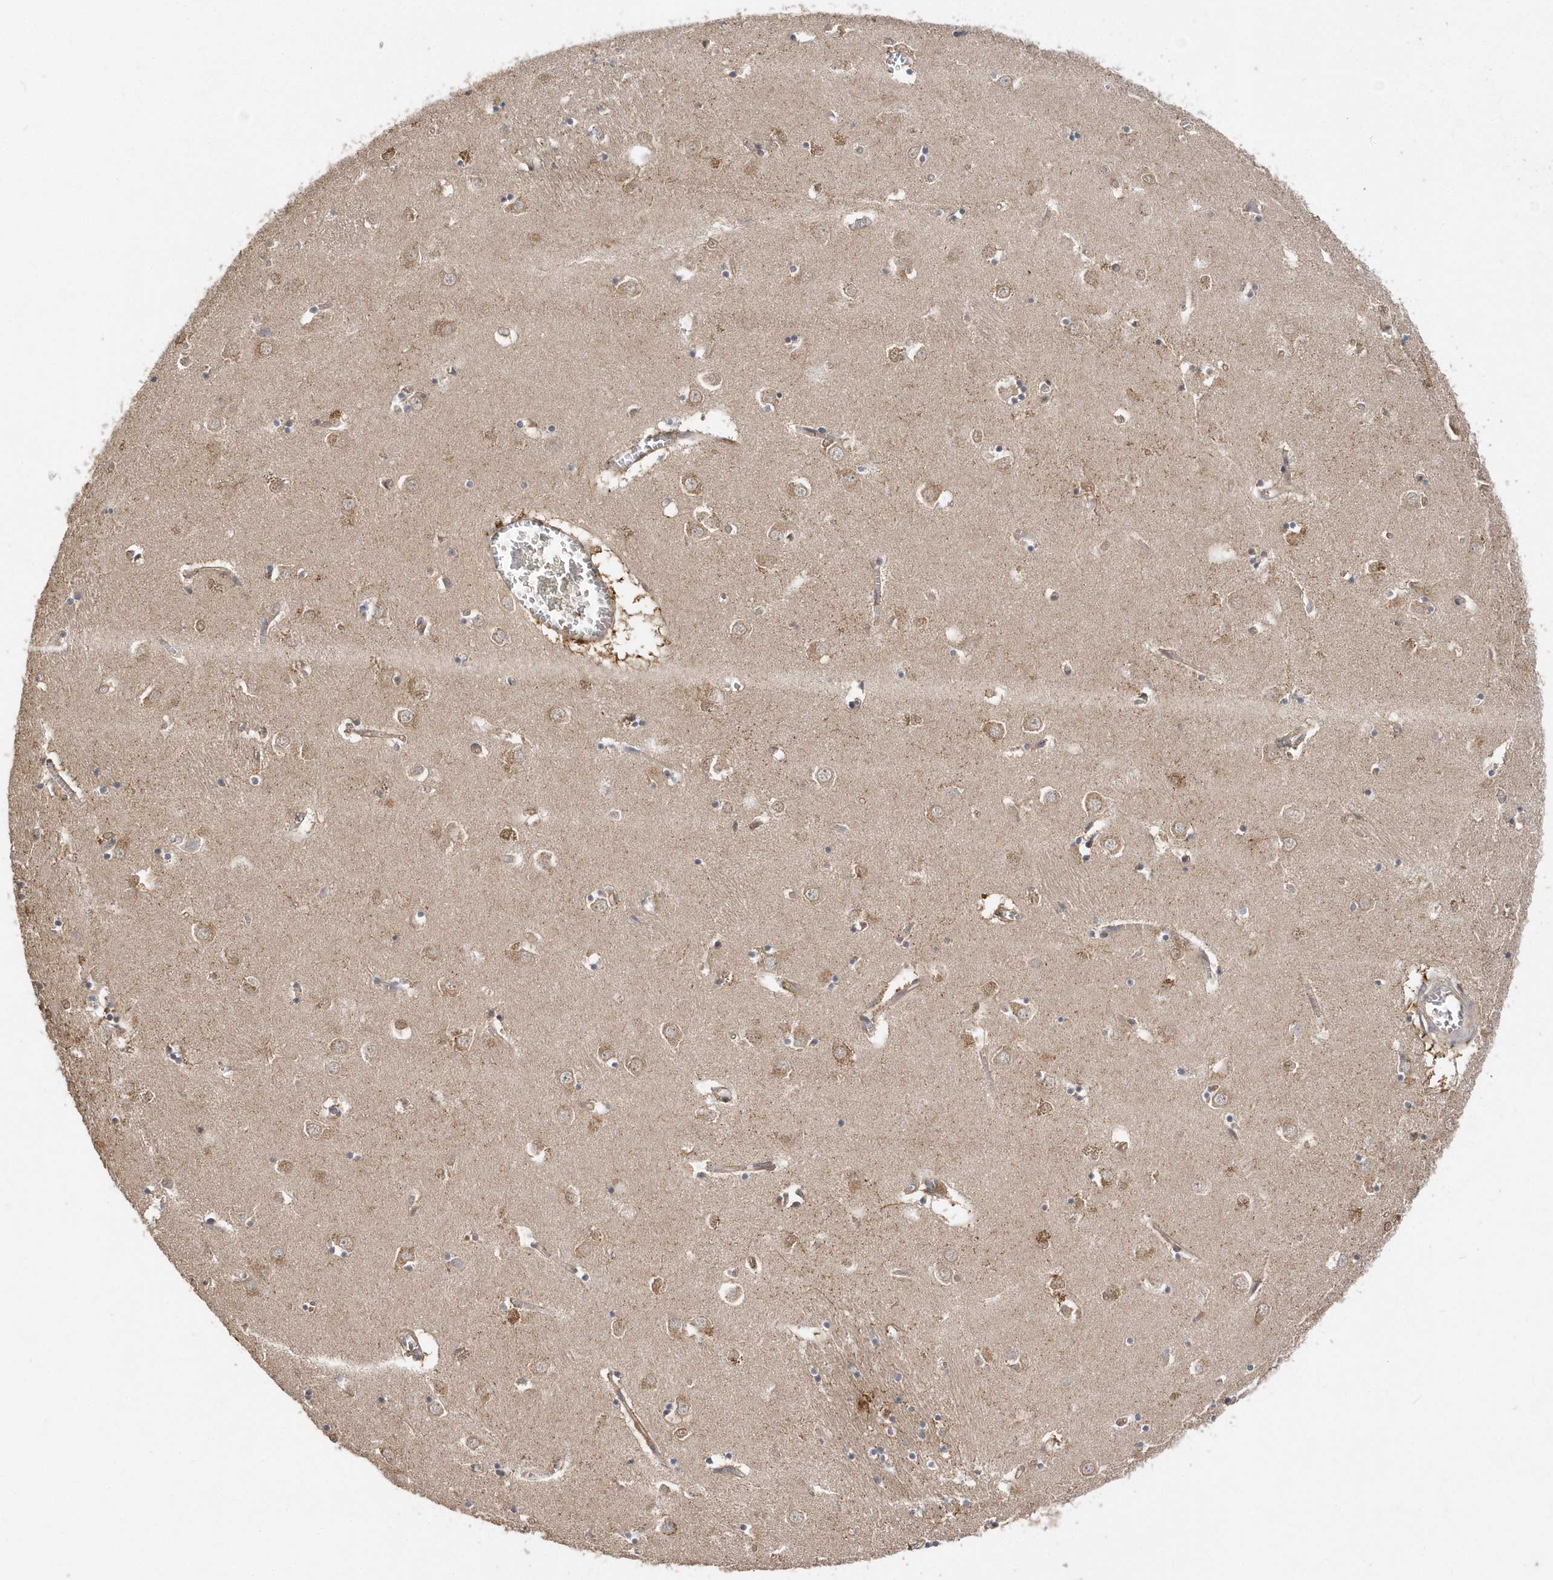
{"staining": {"intensity": "weak", "quantity": "<25%", "location": "cytoplasmic/membranous"}, "tissue": "caudate", "cell_type": "Glial cells", "image_type": "normal", "snomed": [{"axis": "morphology", "description": "Normal tissue, NOS"}, {"axis": "topography", "description": "Lateral ventricle wall"}], "caption": "The image displays no staining of glial cells in unremarkable caudate. Brightfield microscopy of immunohistochemistry stained with DAB (brown) and hematoxylin (blue), captured at high magnification.", "gene": "RPEL1", "patient": {"sex": "male", "age": 70}}